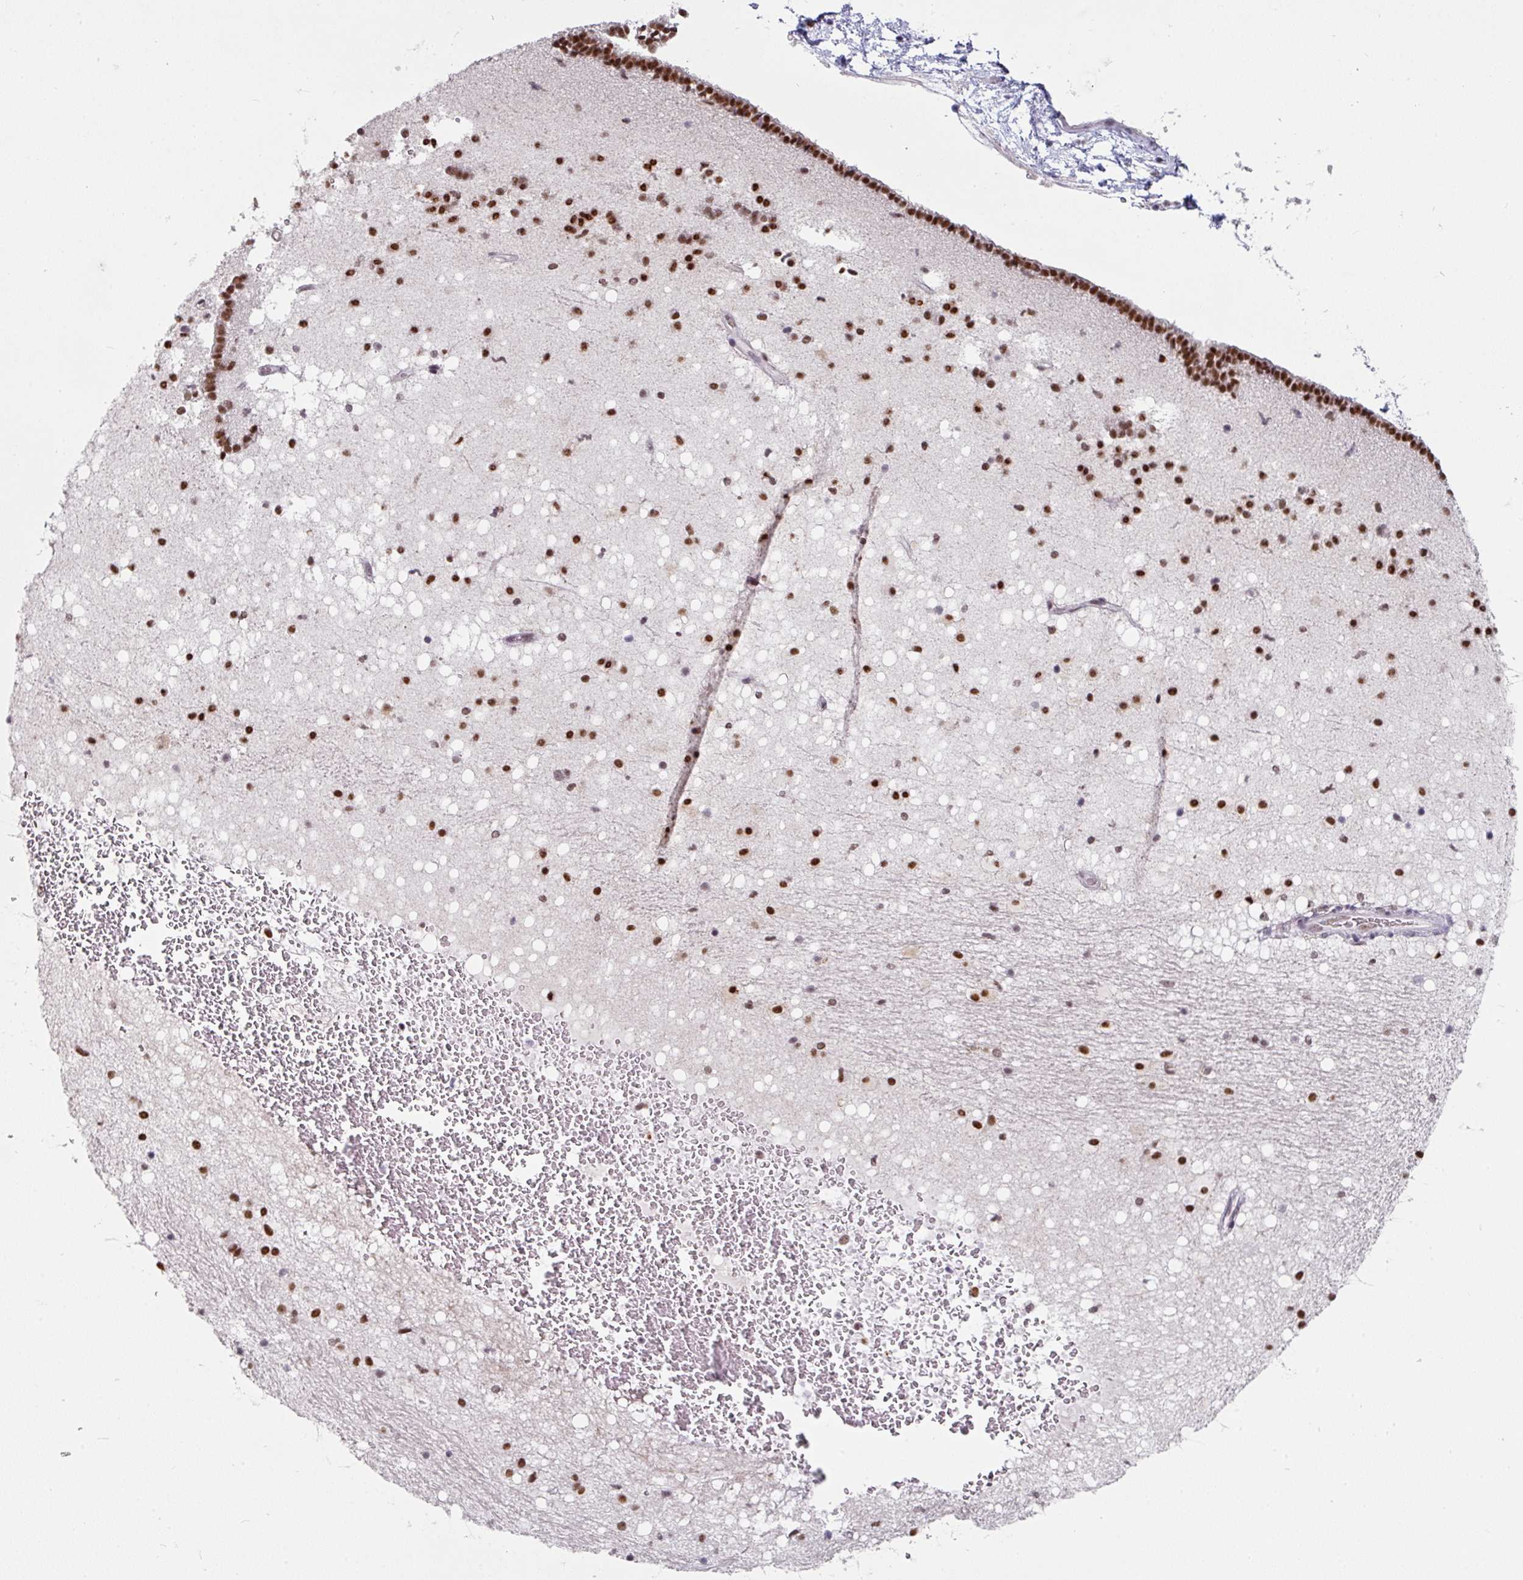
{"staining": {"intensity": "strong", "quantity": "25%-75%", "location": "nuclear"}, "tissue": "caudate", "cell_type": "Glial cells", "image_type": "normal", "snomed": [{"axis": "morphology", "description": "Normal tissue, NOS"}, {"axis": "topography", "description": "Lateral ventricle wall"}], "caption": "Immunohistochemistry (IHC) (DAB) staining of normal caudate exhibits strong nuclear protein positivity in about 25%-75% of glial cells. The protein of interest is shown in brown color, while the nuclei are stained blue.", "gene": "ENSG00000283782", "patient": {"sex": "male", "age": 37}}